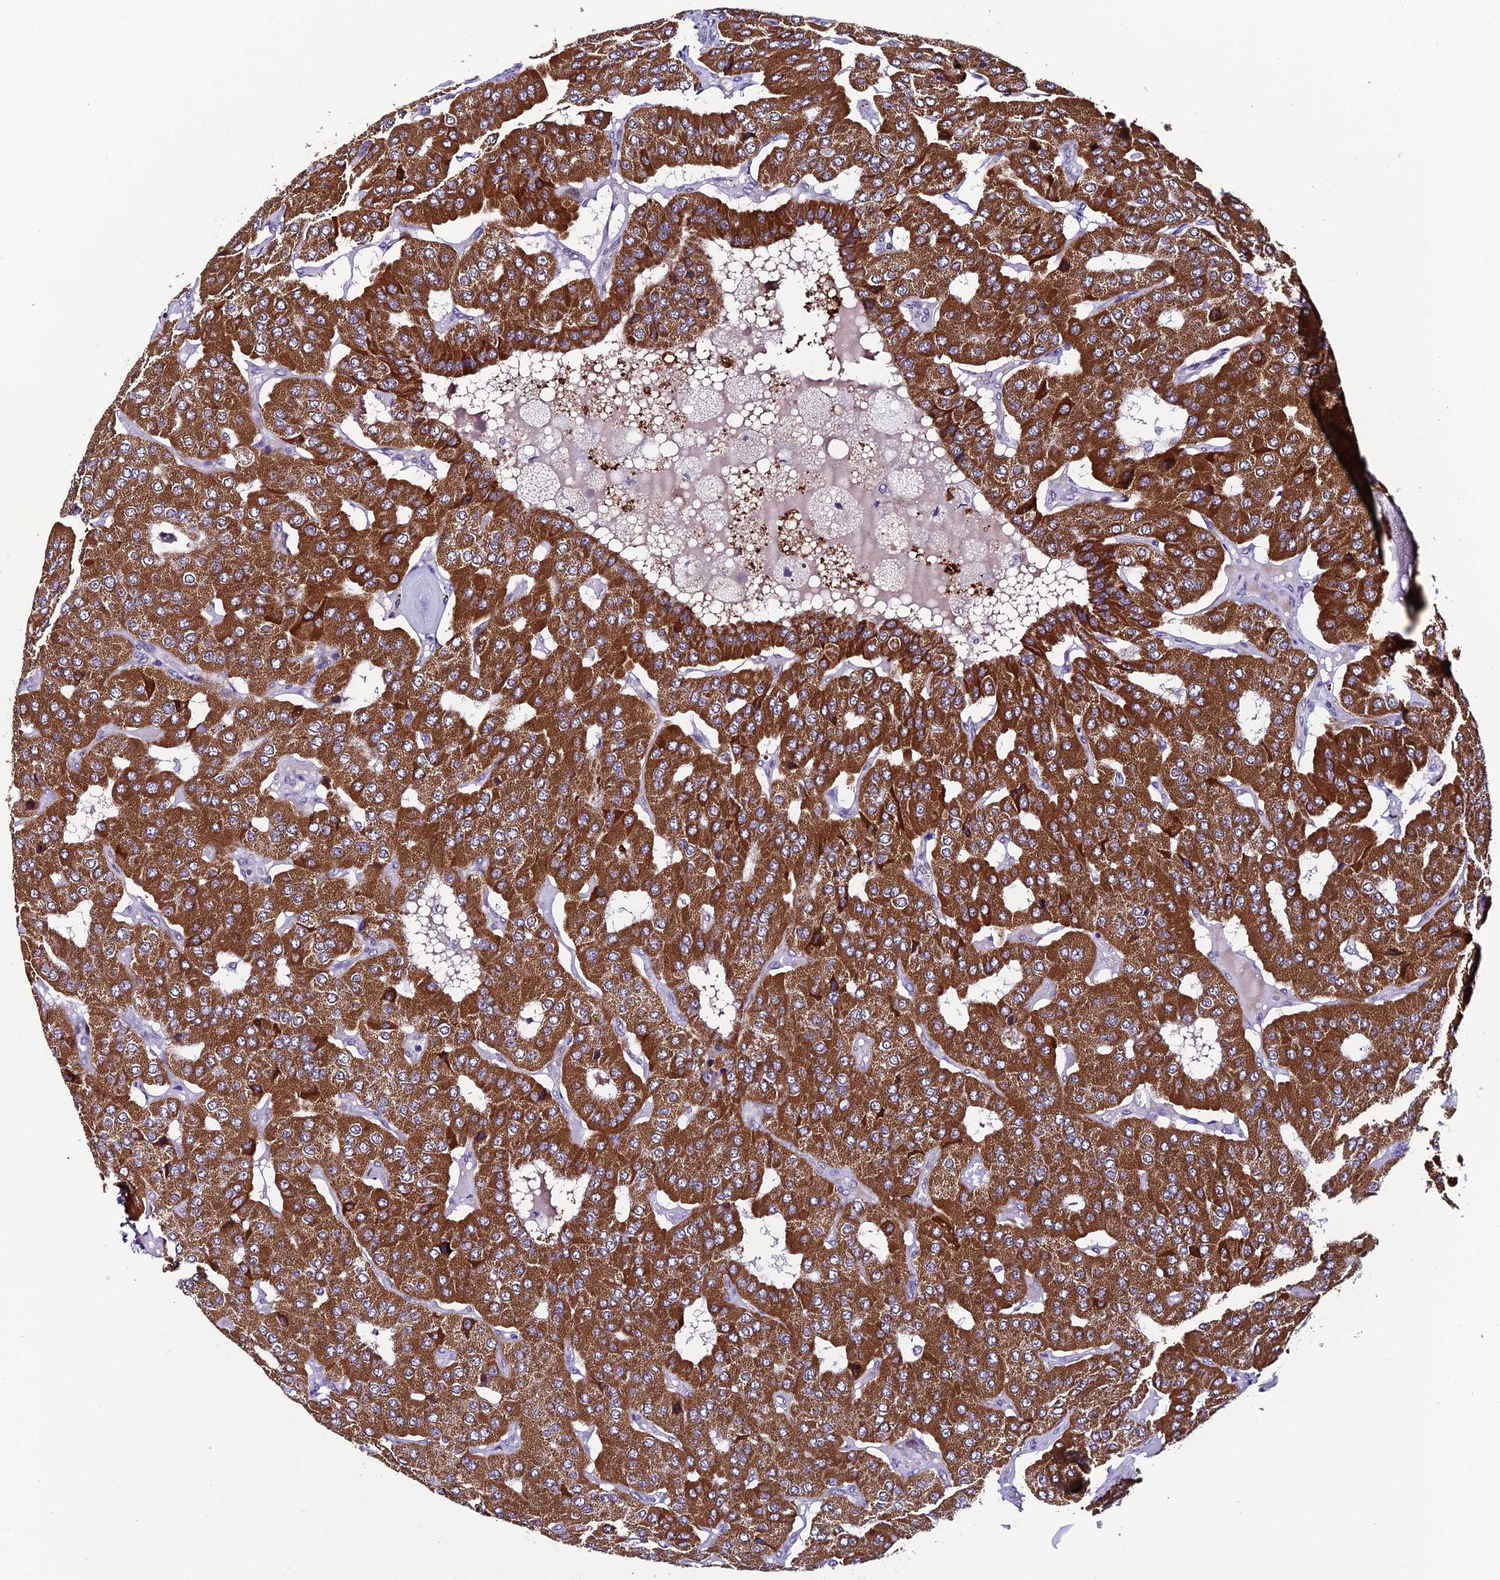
{"staining": {"intensity": "strong", "quantity": ">75%", "location": "cytoplasmic/membranous"}, "tissue": "parathyroid gland", "cell_type": "Glandular cells", "image_type": "normal", "snomed": [{"axis": "morphology", "description": "Normal tissue, NOS"}, {"axis": "morphology", "description": "Adenoma, NOS"}, {"axis": "topography", "description": "Parathyroid gland"}], "caption": "Strong cytoplasmic/membranous positivity for a protein is seen in about >75% of glandular cells of unremarkable parathyroid gland using IHC.", "gene": "SLC10A1", "patient": {"sex": "female", "age": 86}}